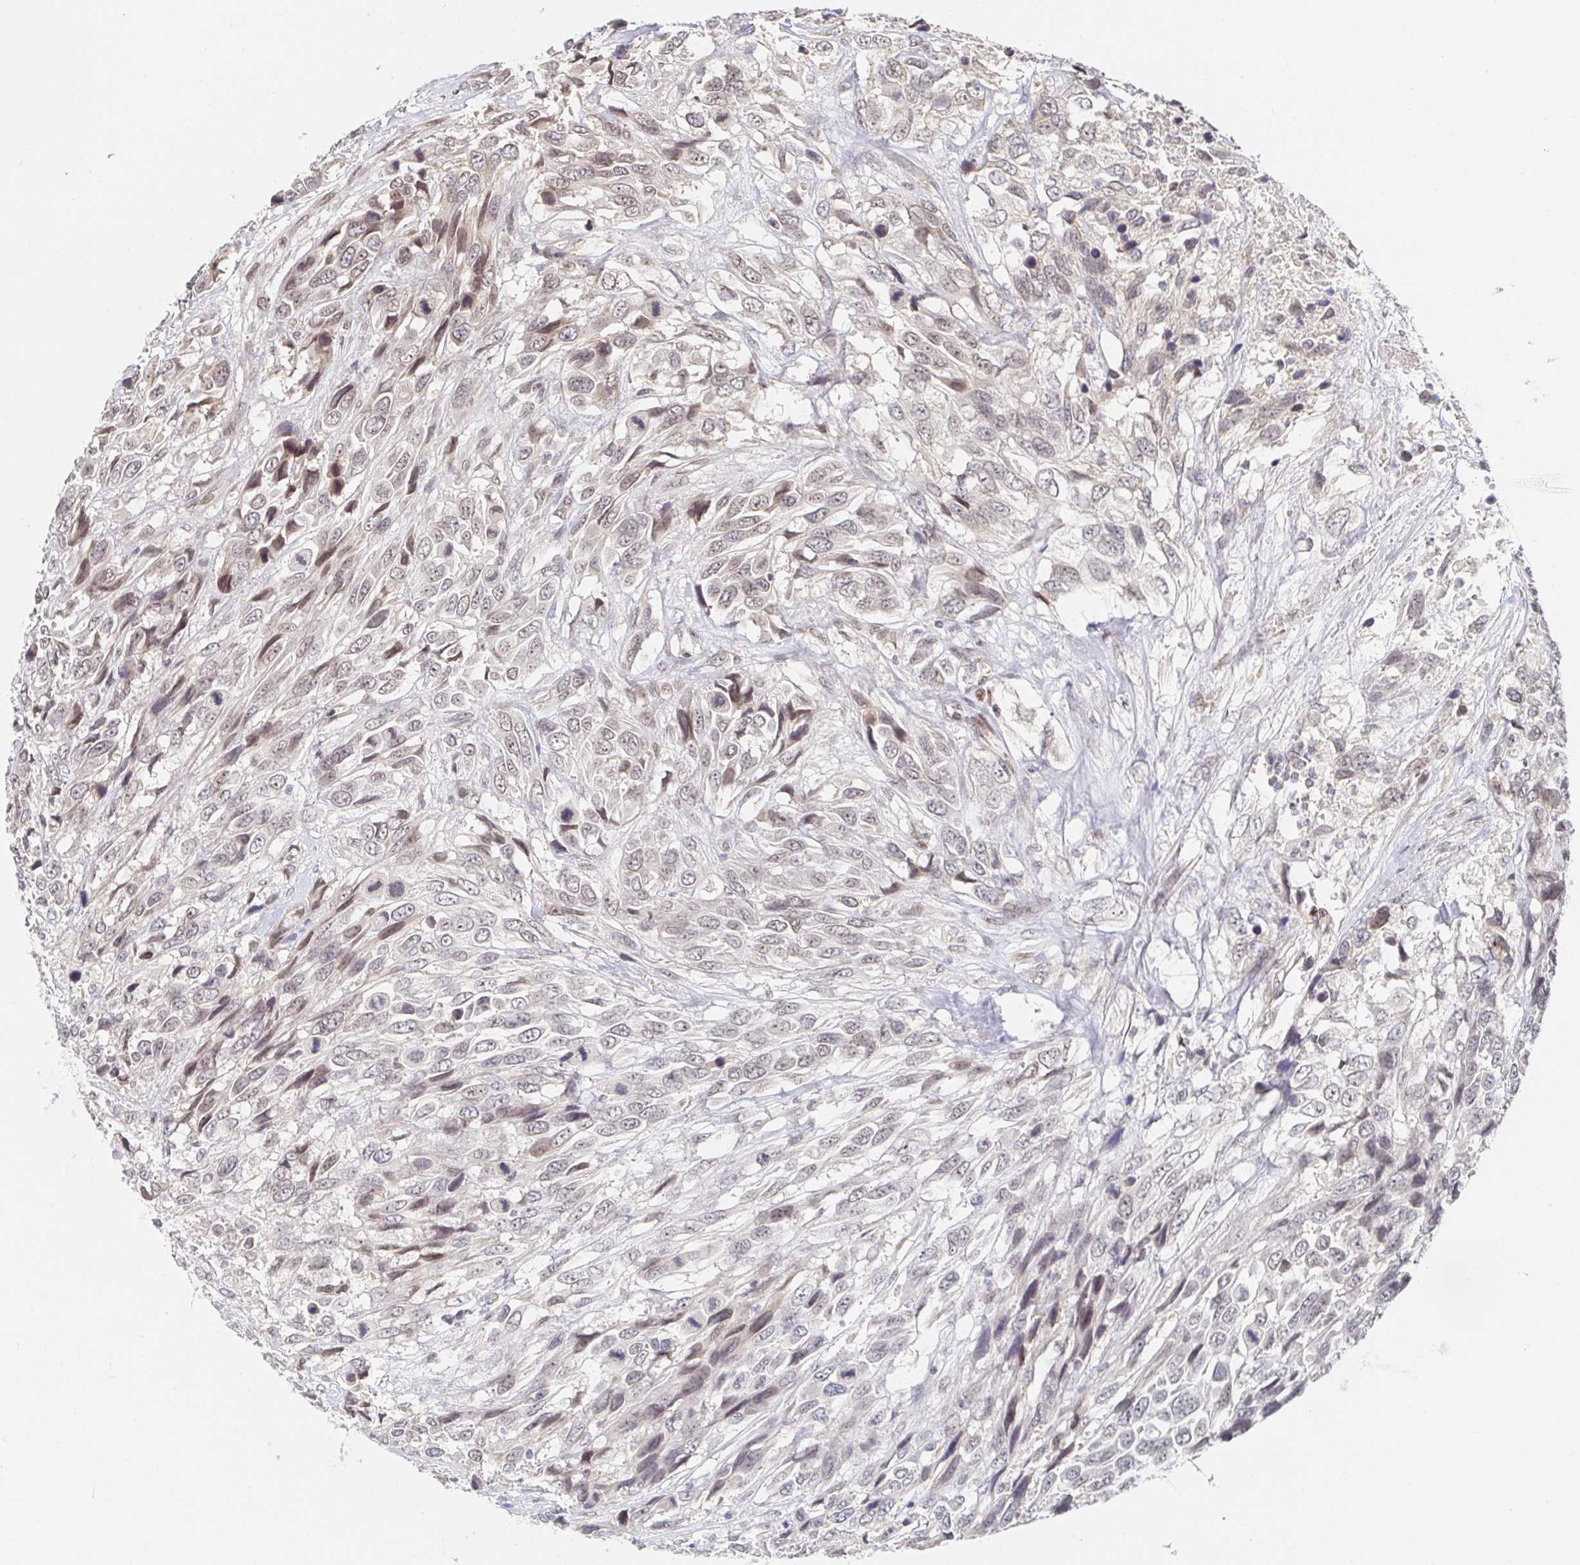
{"staining": {"intensity": "weak", "quantity": "25%-75%", "location": "nuclear"}, "tissue": "urothelial cancer", "cell_type": "Tumor cells", "image_type": "cancer", "snomed": [{"axis": "morphology", "description": "Urothelial carcinoma, High grade"}, {"axis": "topography", "description": "Urinary bladder"}], "caption": "Protein expression by IHC shows weak nuclear staining in about 25%-75% of tumor cells in urothelial cancer.", "gene": "CHD2", "patient": {"sex": "female", "age": 70}}